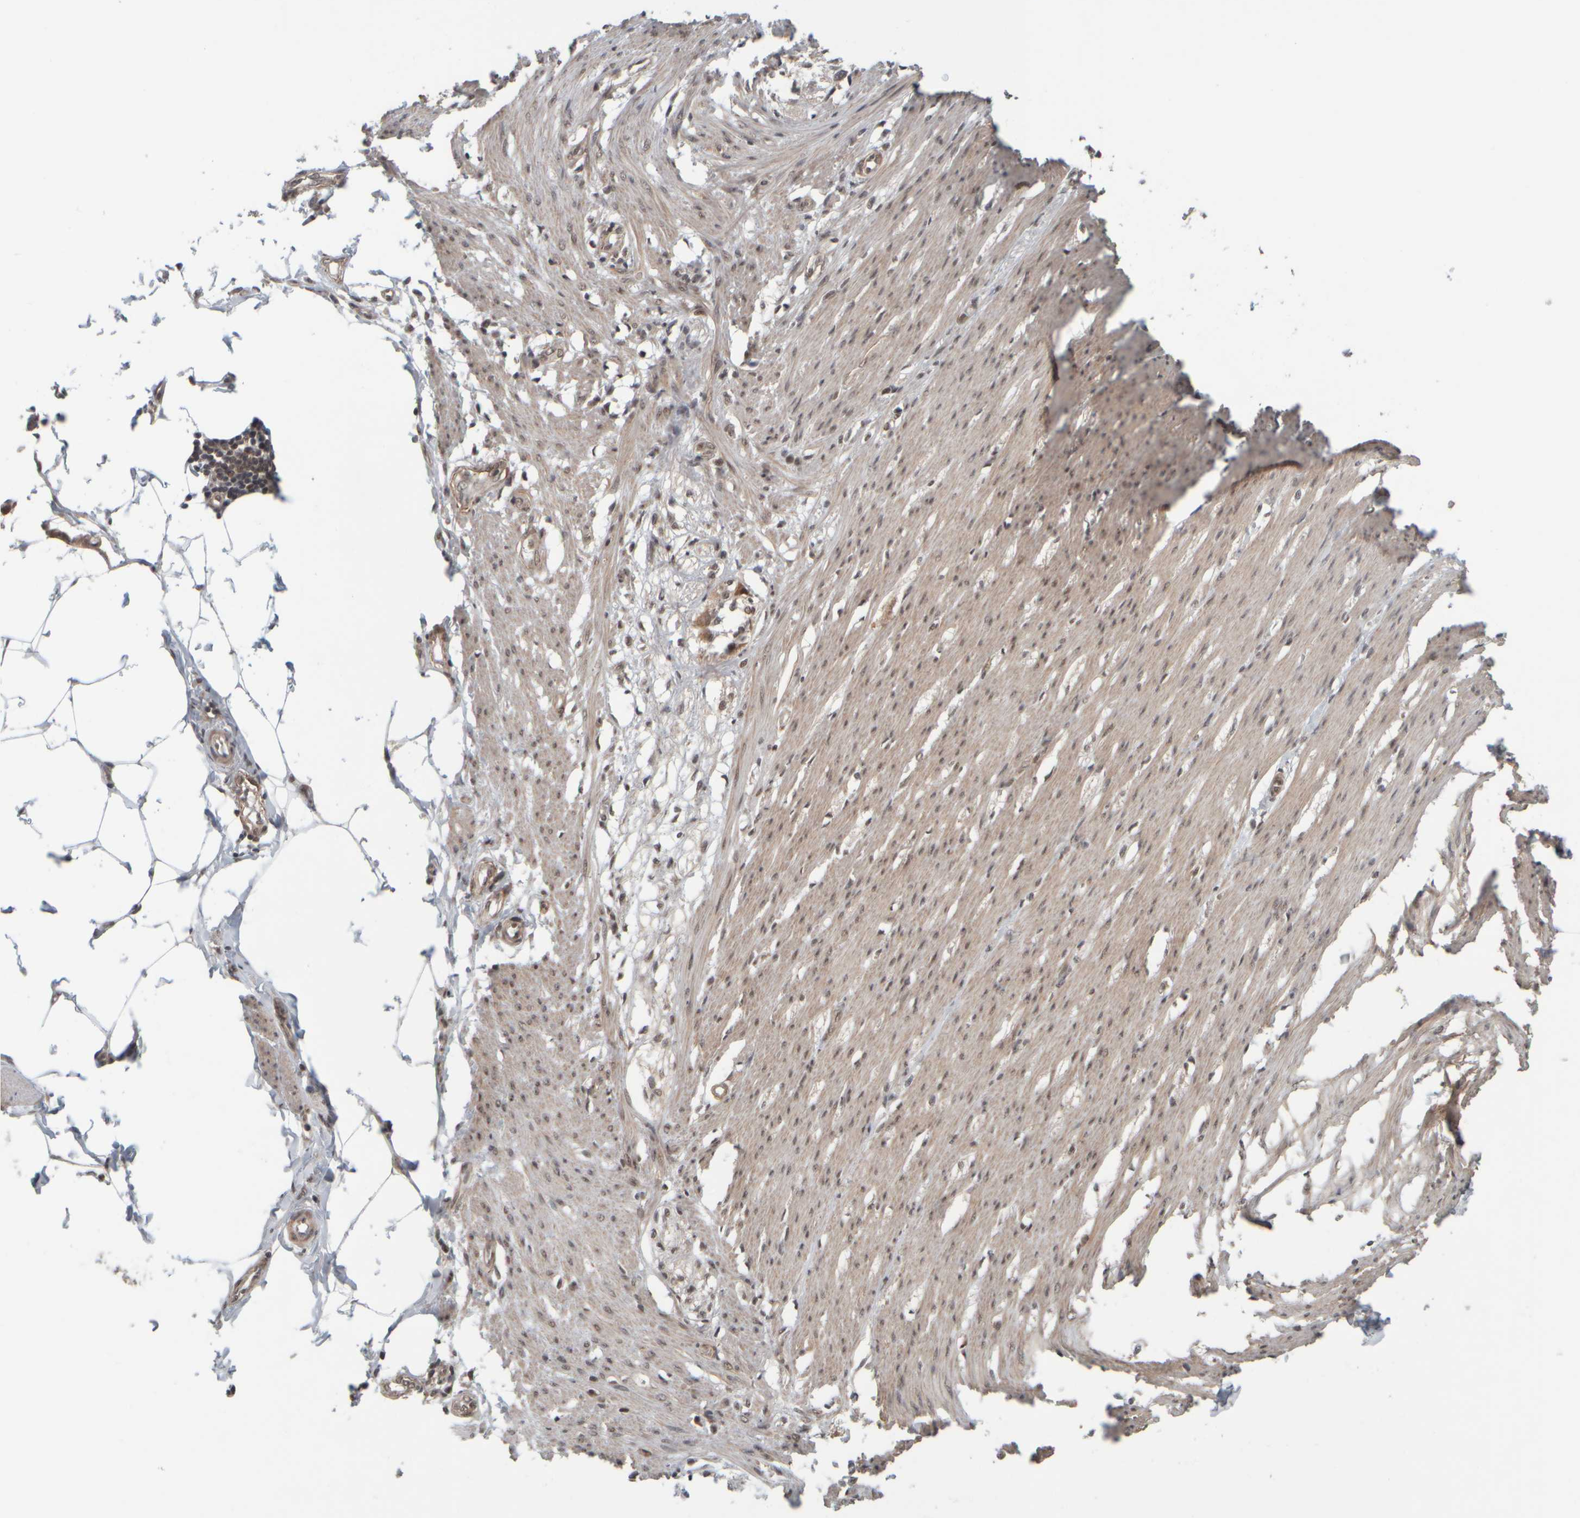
{"staining": {"intensity": "weak", "quantity": ">75%", "location": "cytoplasmic/membranous,nuclear"}, "tissue": "smooth muscle", "cell_type": "Smooth muscle cells", "image_type": "normal", "snomed": [{"axis": "morphology", "description": "Normal tissue, NOS"}, {"axis": "morphology", "description": "Adenocarcinoma, NOS"}, {"axis": "topography", "description": "Smooth muscle"}, {"axis": "topography", "description": "Colon"}], "caption": "Immunohistochemistry image of benign human smooth muscle stained for a protein (brown), which displays low levels of weak cytoplasmic/membranous,nuclear expression in approximately >75% of smooth muscle cells.", "gene": "SYNRG", "patient": {"sex": "male", "age": 14}}